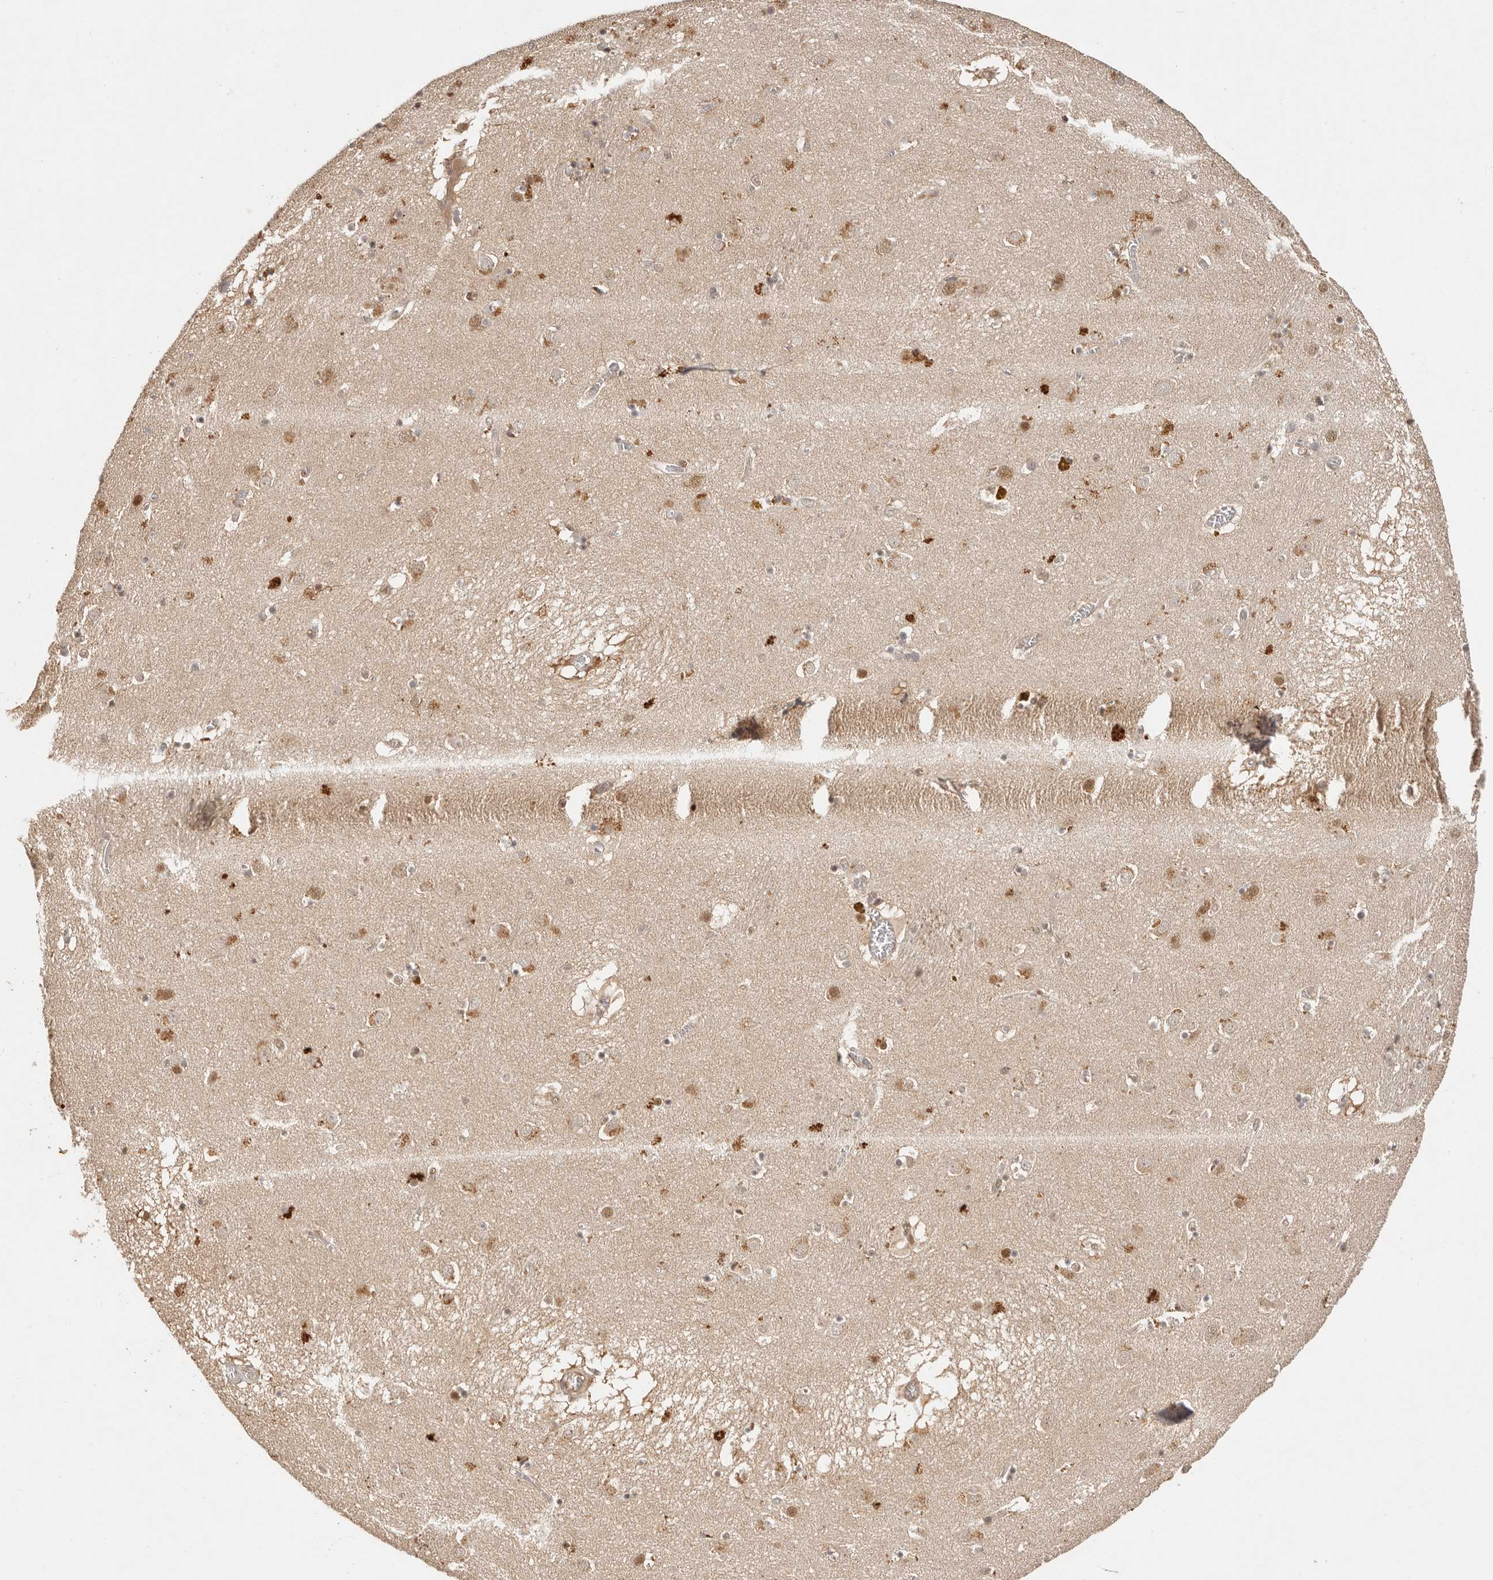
{"staining": {"intensity": "moderate", "quantity": "<25%", "location": "cytoplasmic/membranous,nuclear"}, "tissue": "caudate", "cell_type": "Glial cells", "image_type": "normal", "snomed": [{"axis": "morphology", "description": "Normal tissue, NOS"}, {"axis": "topography", "description": "Lateral ventricle wall"}], "caption": "A histopathology image showing moderate cytoplasmic/membranous,nuclear positivity in about <25% of glial cells in normal caudate, as visualized by brown immunohistochemical staining.", "gene": "PSMA5", "patient": {"sex": "male", "age": 70}}